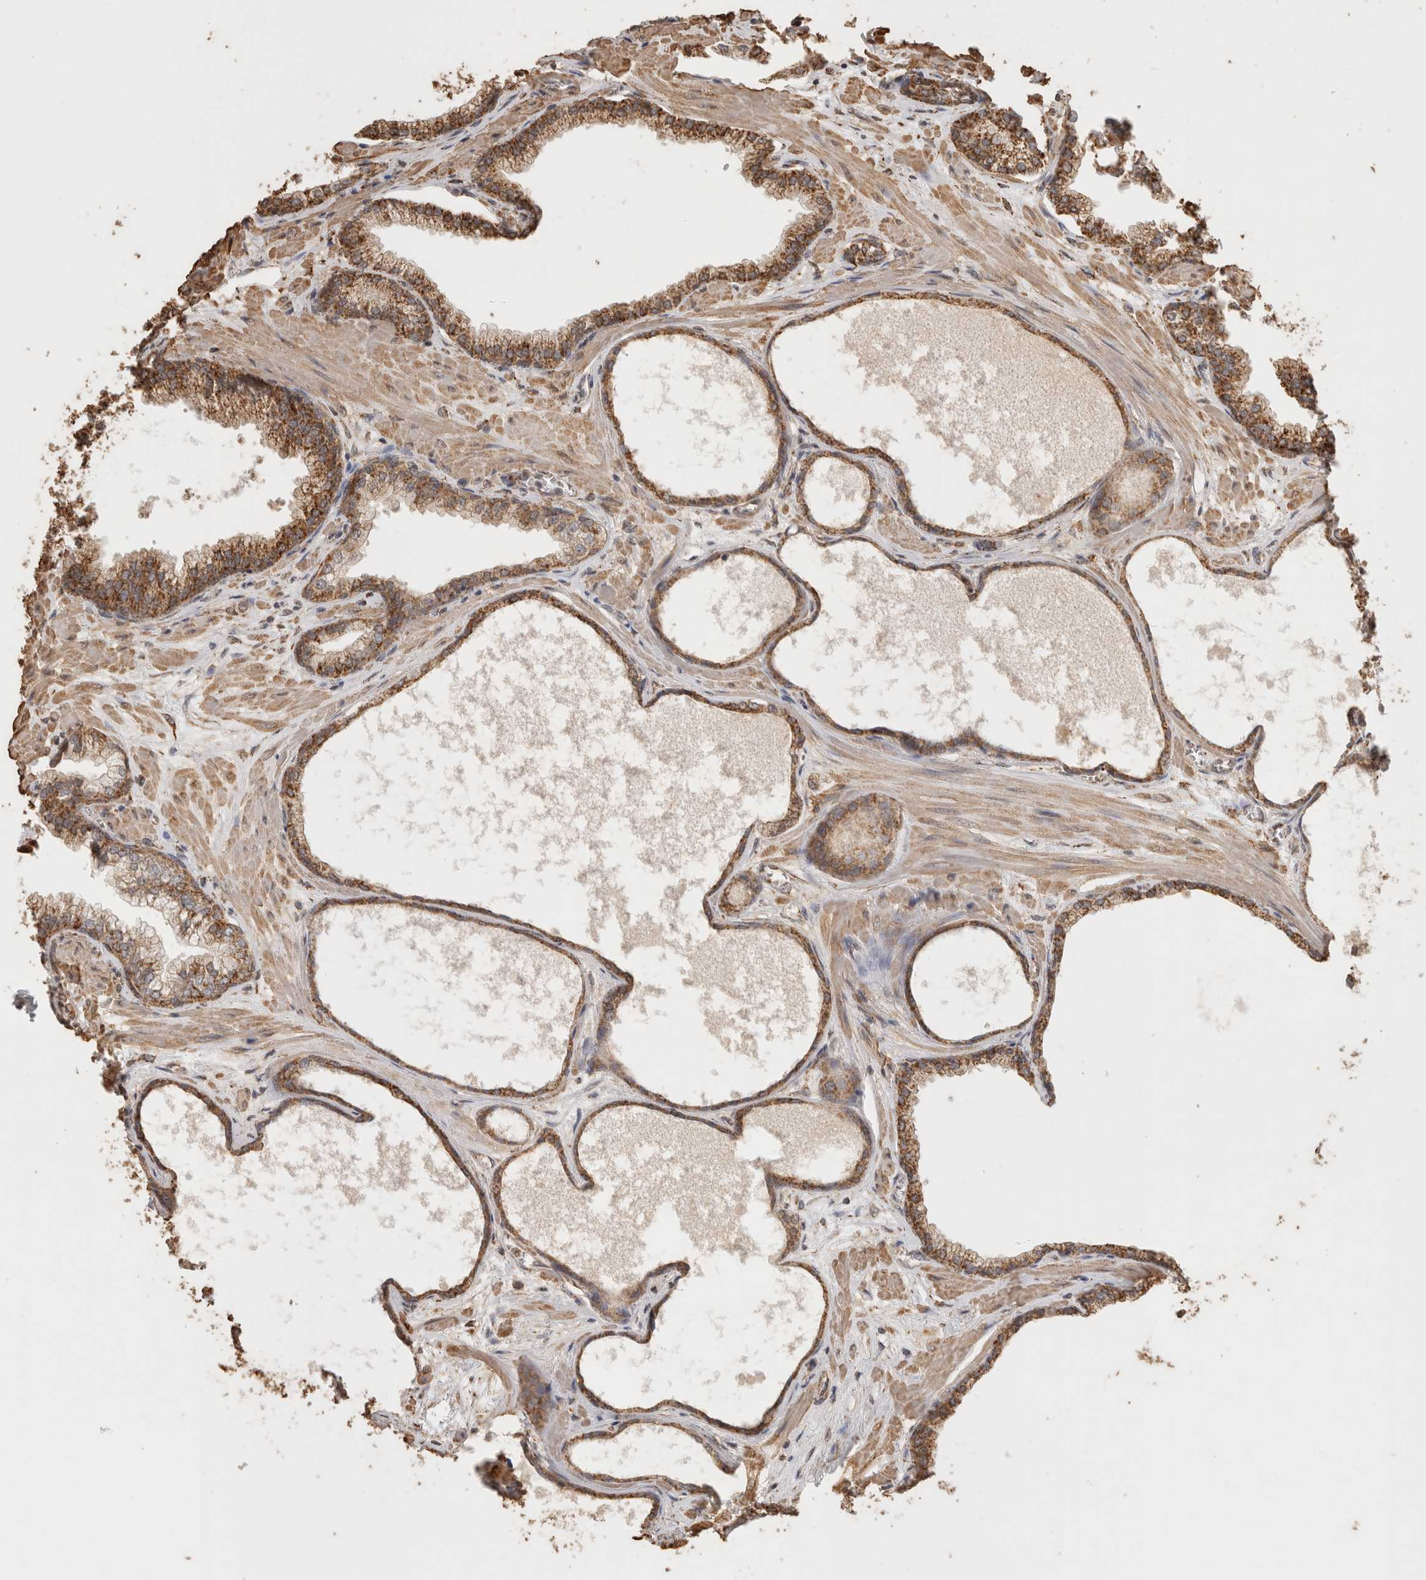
{"staining": {"intensity": "strong", "quantity": ">75%", "location": "cytoplasmic/membranous"}, "tissue": "prostate", "cell_type": "Glandular cells", "image_type": "normal", "snomed": [{"axis": "morphology", "description": "Normal tissue, NOS"}, {"axis": "morphology", "description": "Urothelial carcinoma, Low grade"}, {"axis": "topography", "description": "Urinary bladder"}, {"axis": "topography", "description": "Prostate"}], "caption": "Brown immunohistochemical staining in benign human prostate displays strong cytoplasmic/membranous expression in approximately >75% of glandular cells. Ihc stains the protein of interest in brown and the nuclei are stained blue.", "gene": "BNIP3L", "patient": {"sex": "male", "age": 60}}